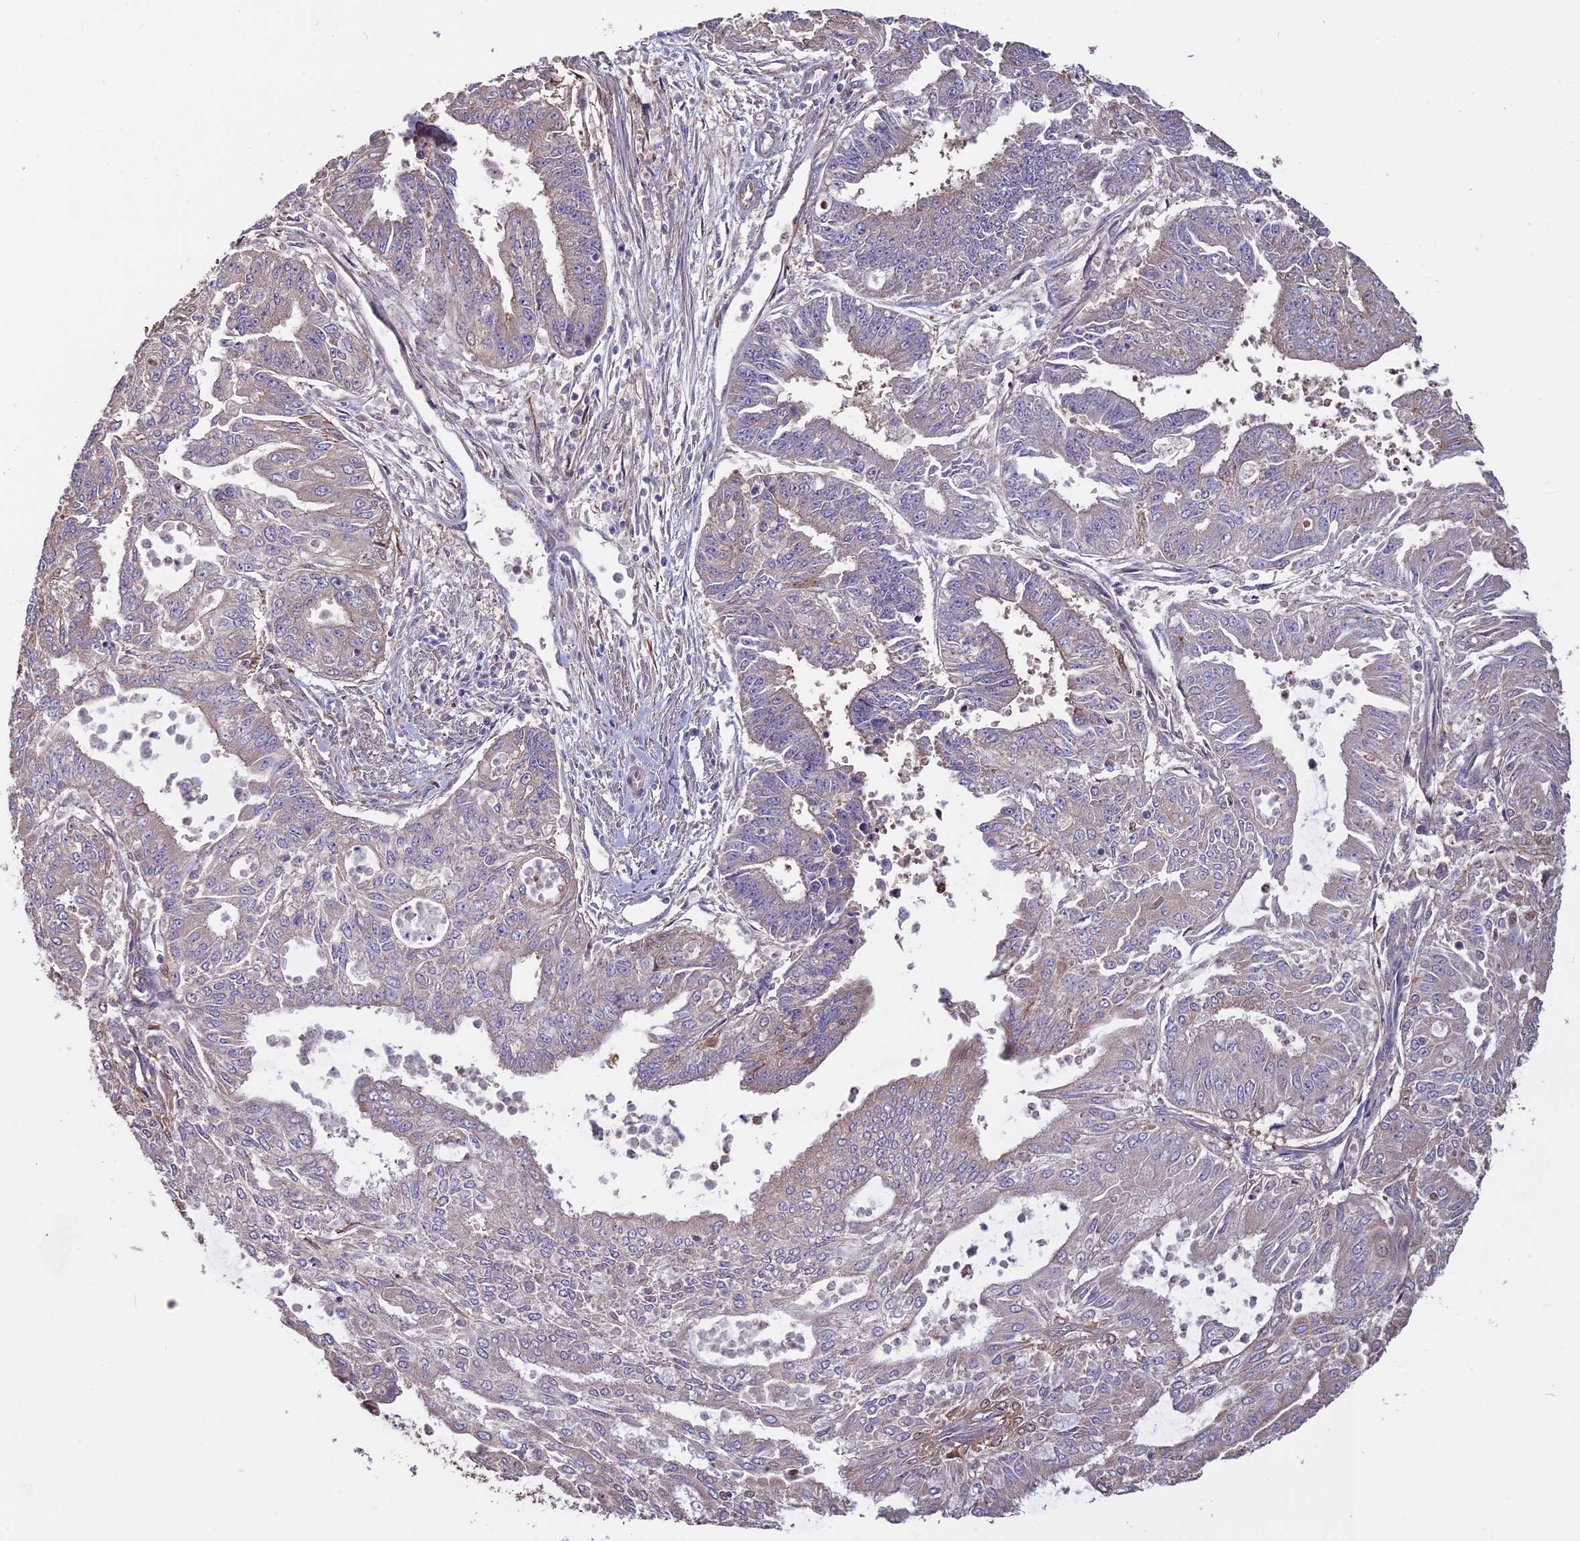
{"staining": {"intensity": "weak", "quantity": "<25%", "location": "cytoplasmic/membranous"}, "tissue": "endometrial cancer", "cell_type": "Tumor cells", "image_type": "cancer", "snomed": [{"axis": "morphology", "description": "Adenocarcinoma, NOS"}, {"axis": "topography", "description": "Endometrium"}], "caption": "The immunohistochemistry (IHC) micrograph has no significant expression in tumor cells of endometrial cancer tissue. The staining is performed using DAB brown chromogen with nuclei counter-stained in using hematoxylin.", "gene": "VWA3A", "patient": {"sex": "female", "age": 73}}